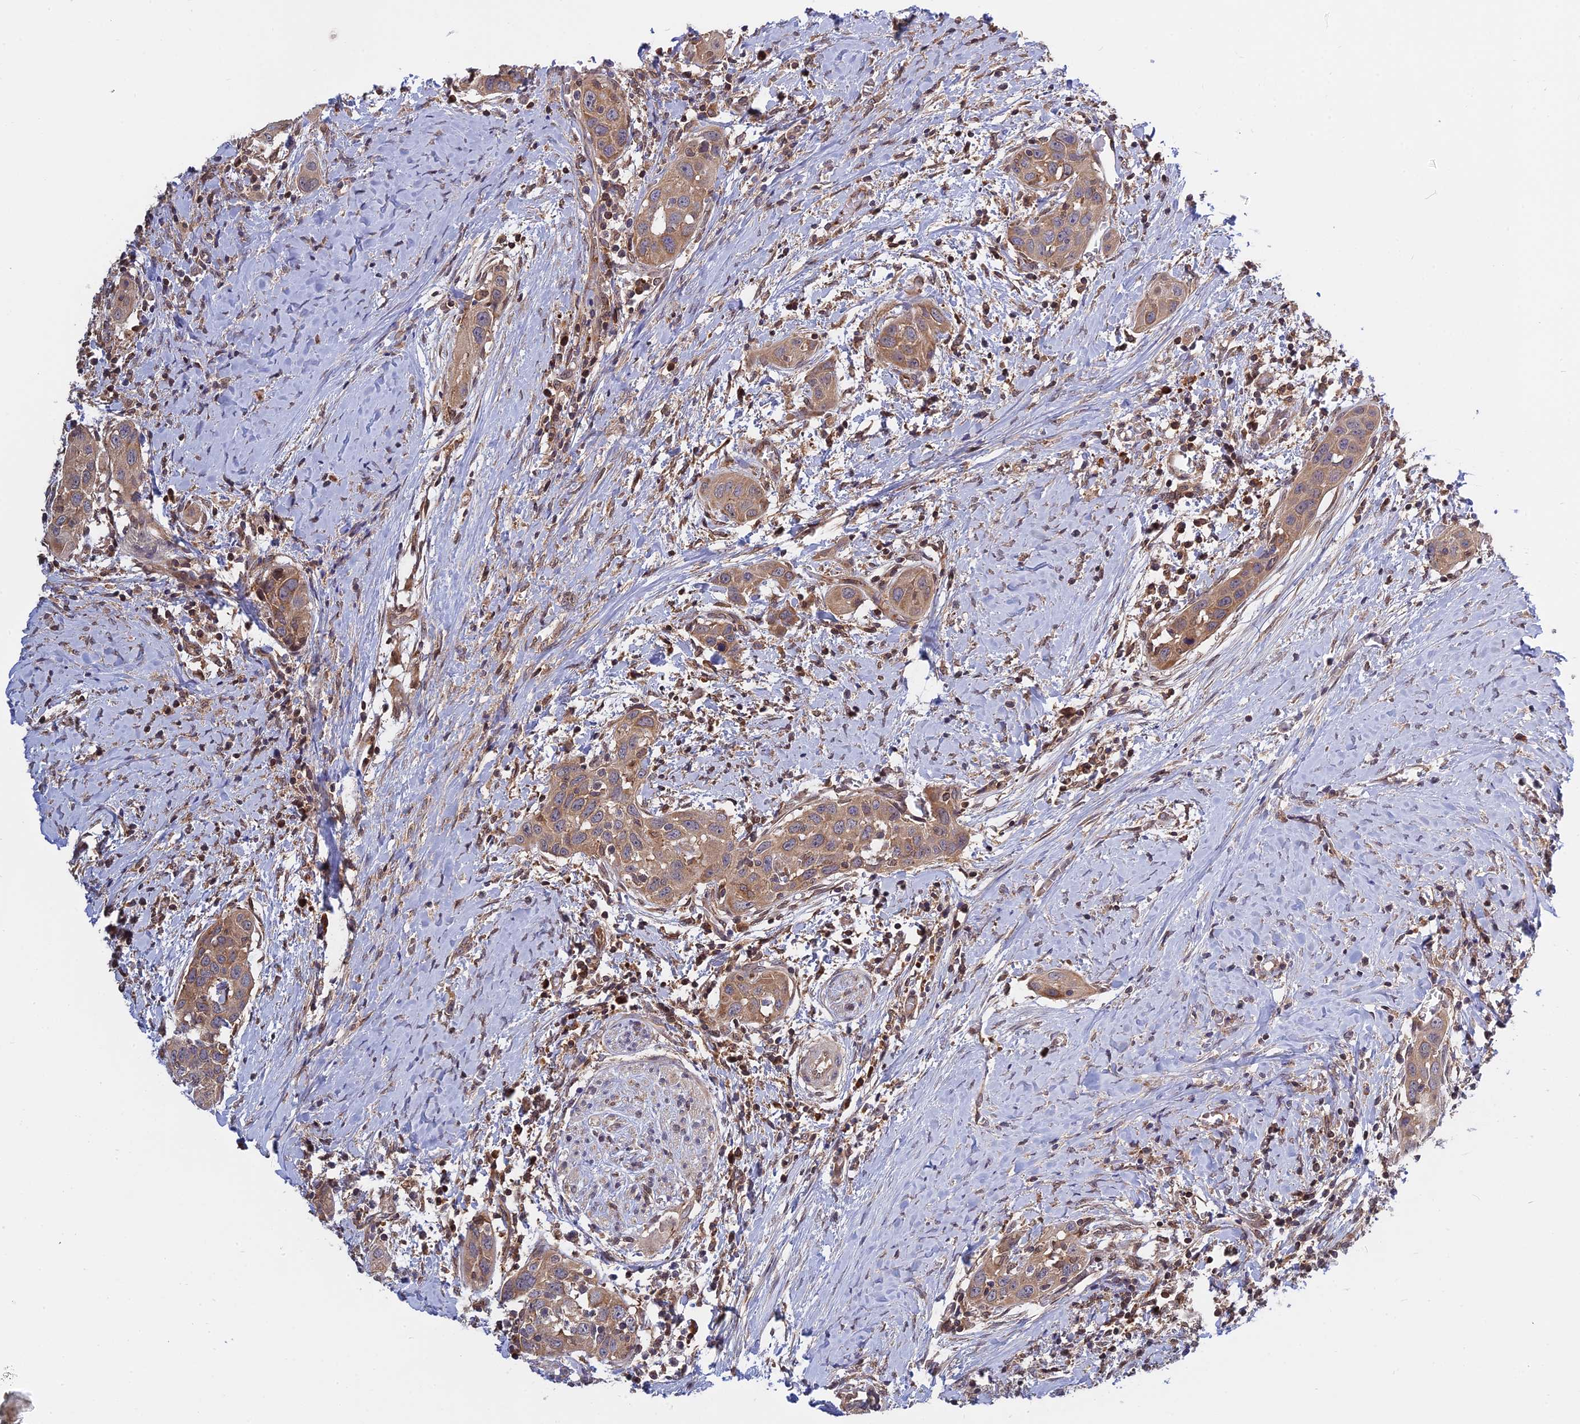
{"staining": {"intensity": "moderate", "quantity": ">75%", "location": "cytoplasmic/membranous"}, "tissue": "head and neck cancer", "cell_type": "Tumor cells", "image_type": "cancer", "snomed": [{"axis": "morphology", "description": "Squamous cell carcinoma, NOS"}, {"axis": "topography", "description": "Oral tissue"}, {"axis": "topography", "description": "Head-Neck"}], "caption": "A medium amount of moderate cytoplasmic/membranous positivity is appreciated in about >75% of tumor cells in head and neck cancer tissue.", "gene": "IL21R", "patient": {"sex": "female", "age": 50}}